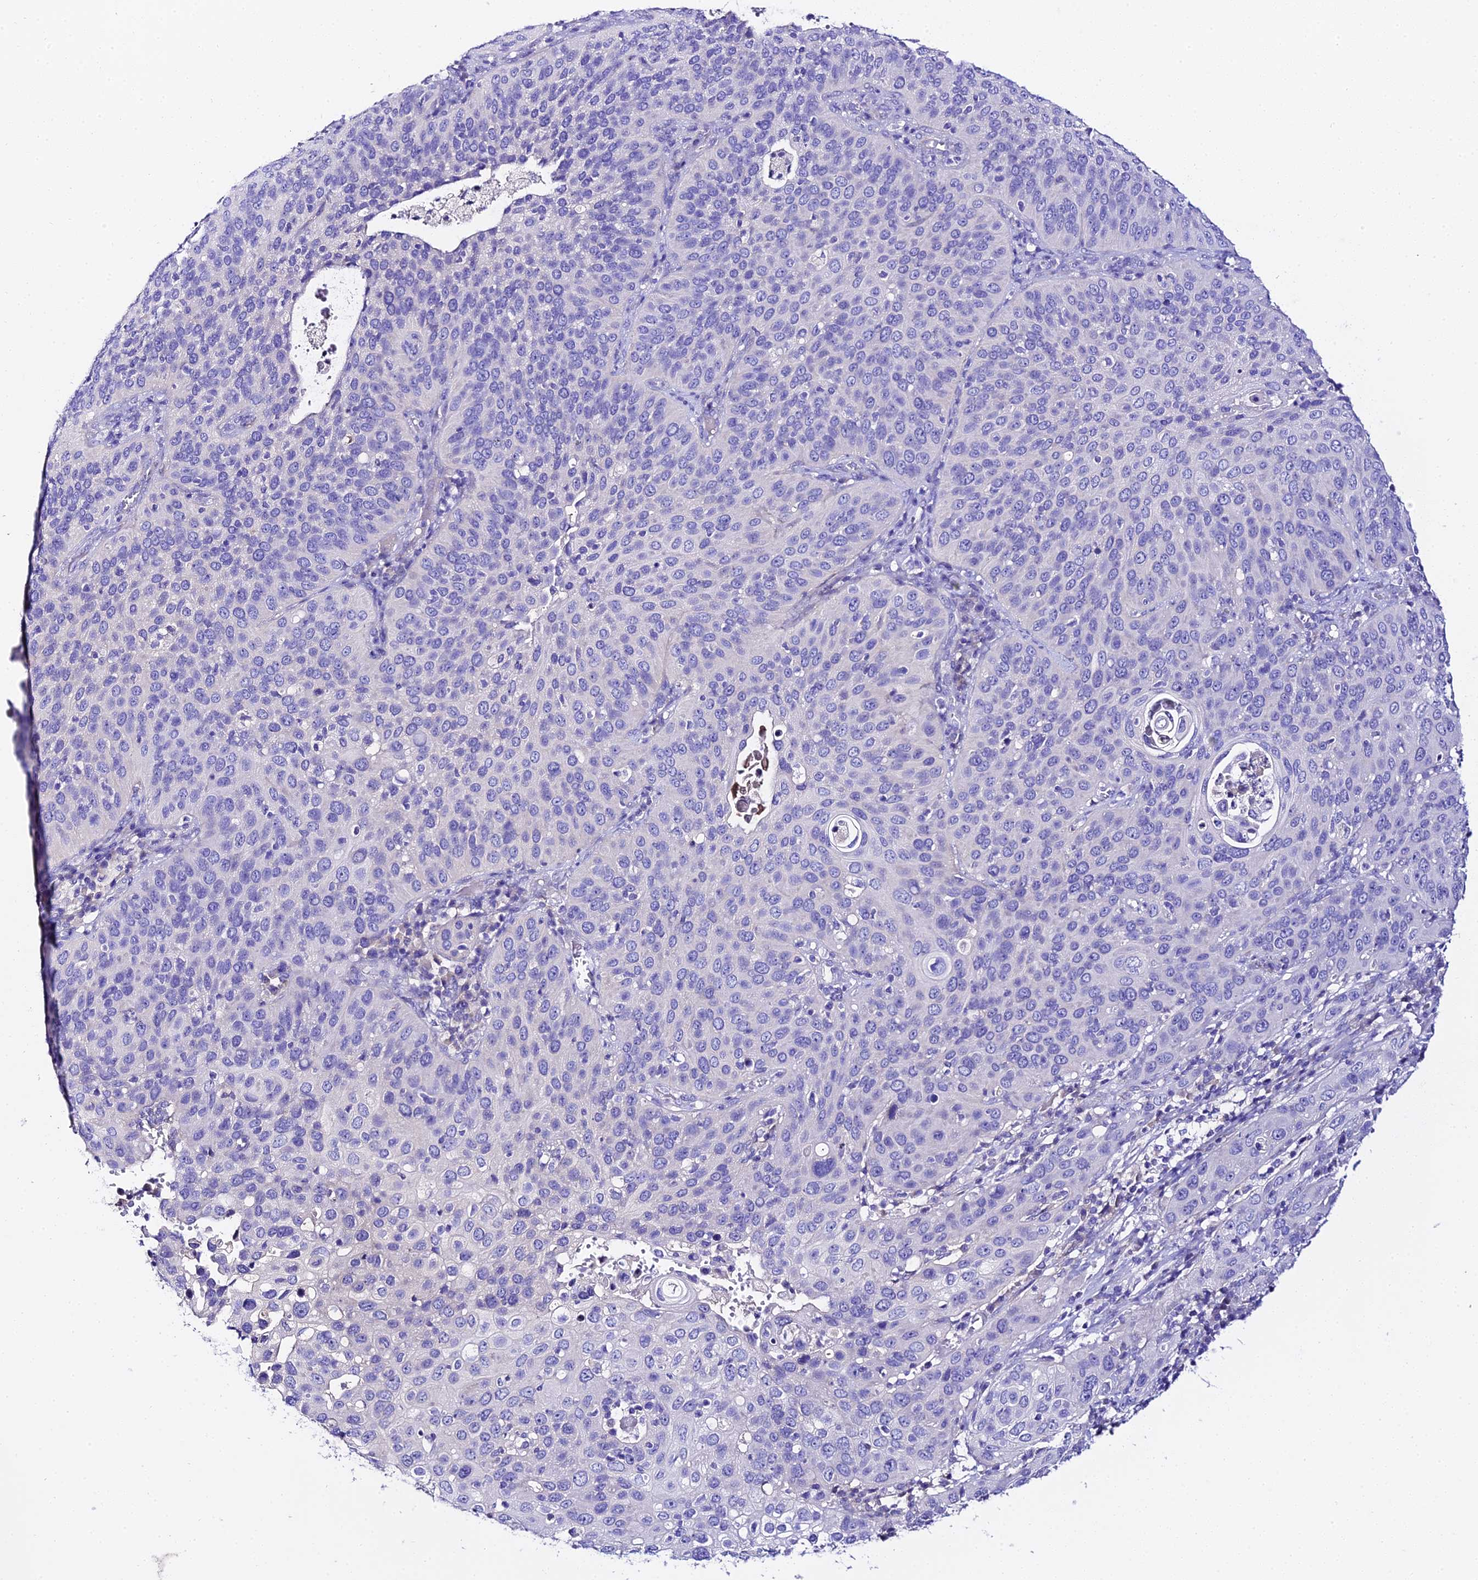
{"staining": {"intensity": "negative", "quantity": "none", "location": "none"}, "tissue": "cervical cancer", "cell_type": "Tumor cells", "image_type": "cancer", "snomed": [{"axis": "morphology", "description": "Squamous cell carcinoma, NOS"}, {"axis": "topography", "description": "Cervix"}], "caption": "This is an immunohistochemistry photomicrograph of cervical cancer (squamous cell carcinoma). There is no expression in tumor cells.", "gene": "TMEM117", "patient": {"sex": "female", "age": 36}}